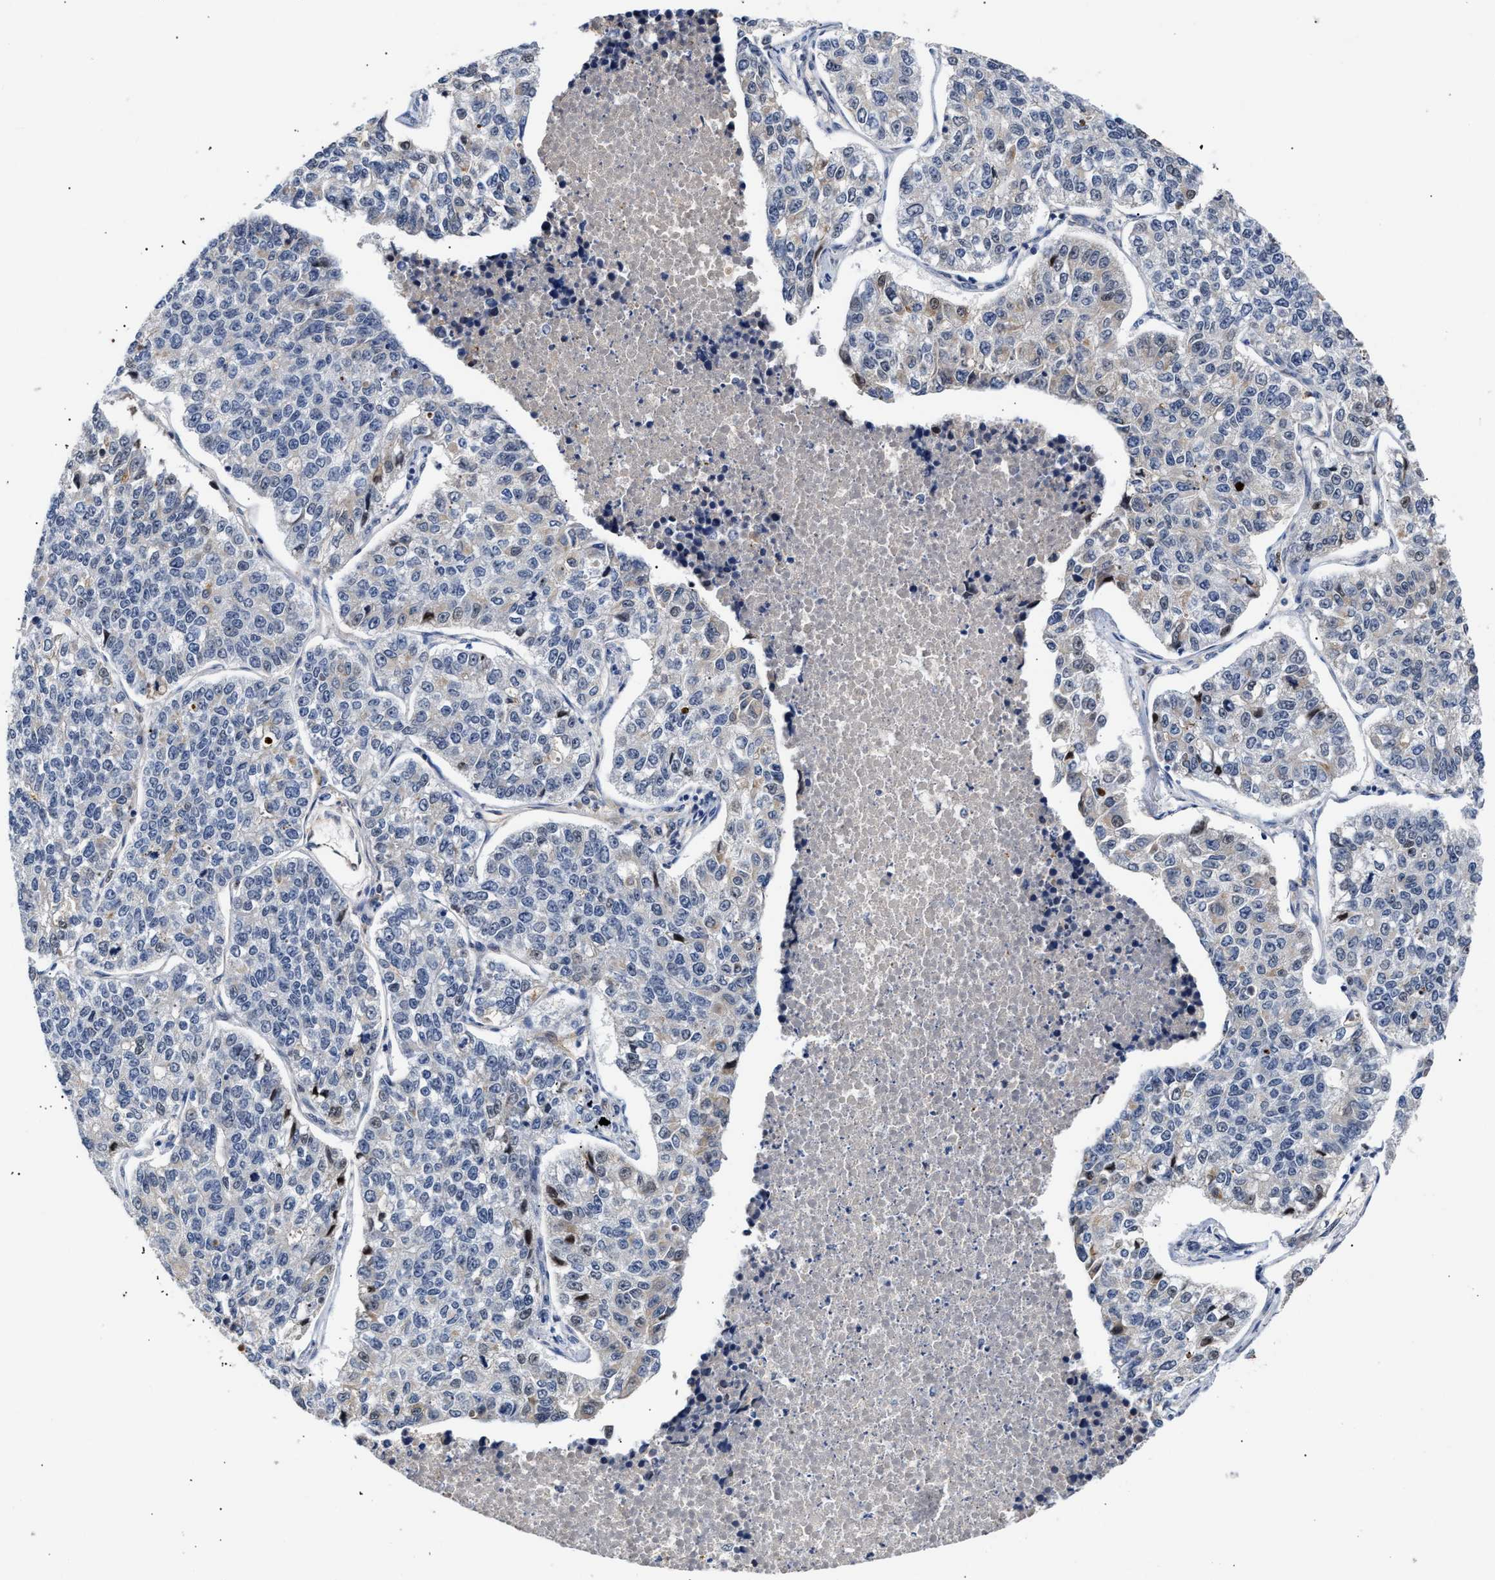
{"staining": {"intensity": "negative", "quantity": "none", "location": "none"}, "tissue": "lung cancer", "cell_type": "Tumor cells", "image_type": "cancer", "snomed": [{"axis": "morphology", "description": "Adenocarcinoma, NOS"}, {"axis": "topography", "description": "Lung"}], "caption": "Lung cancer (adenocarcinoma) was stained to show a protein in brown. There is no significant positivity in tumor cells.", "gene": "CCDC146", "patient": {"sex": "male", "age": 49}}